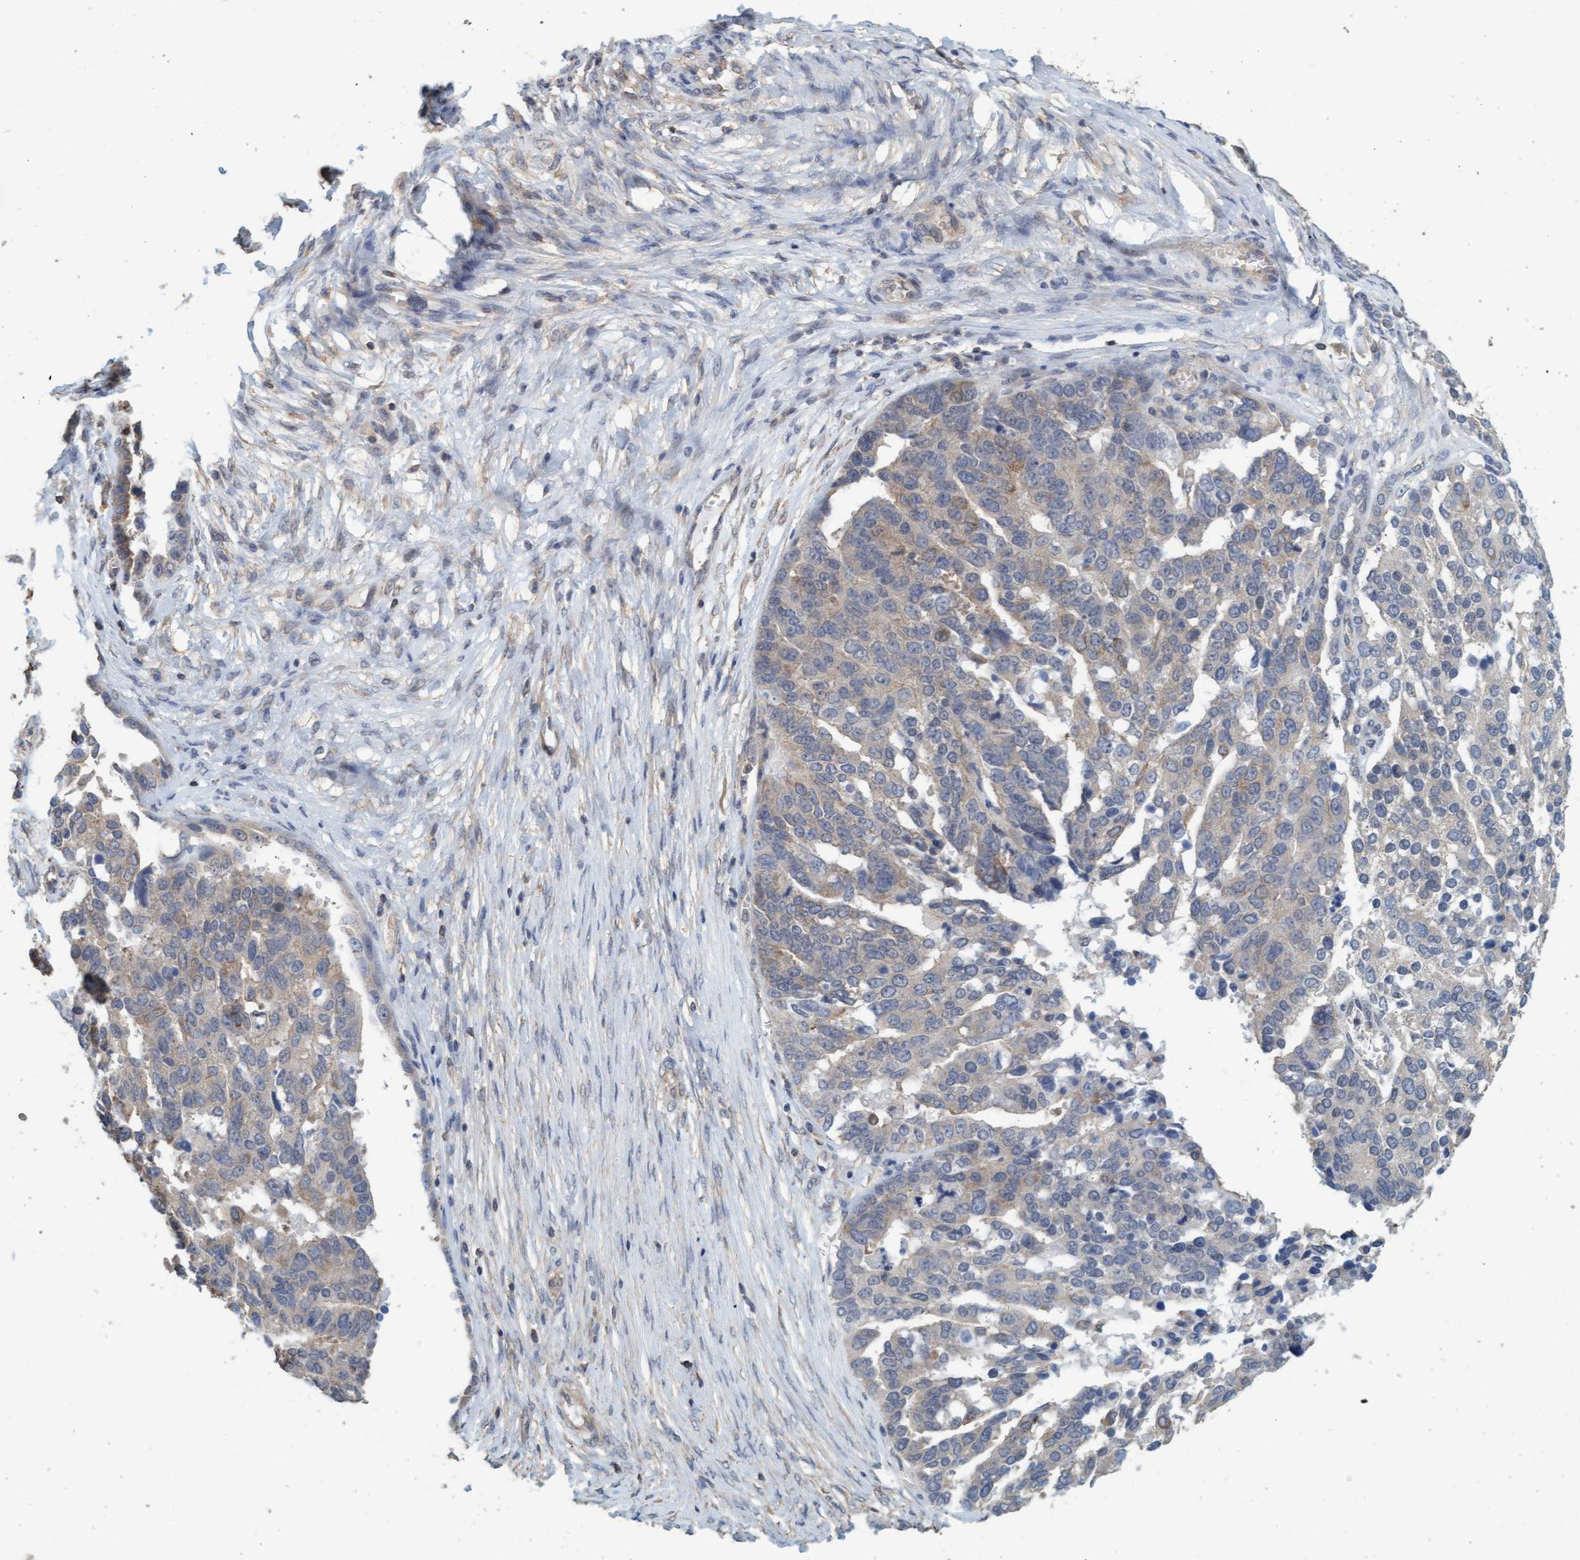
{"staining": {"intensity": "weak", "quantity": "<25%", "location": "cytoplasmic/membranous"}, "tissue": "ovarian cancer", "cell_type": "Tumor cells", "image_type": "cancer", "snomed": [{"axis": "morphology", "description": "Cystadenocarcinoma, serous, NOS"}, {"axis": "topography", "description": "Ovary"}], "caption": "A micrograph of ovarian cancer stained for a protein shows no brown staining in tumor cells.", "gene": "FXR2", "patient": {"sex": "female", "age": 44}}